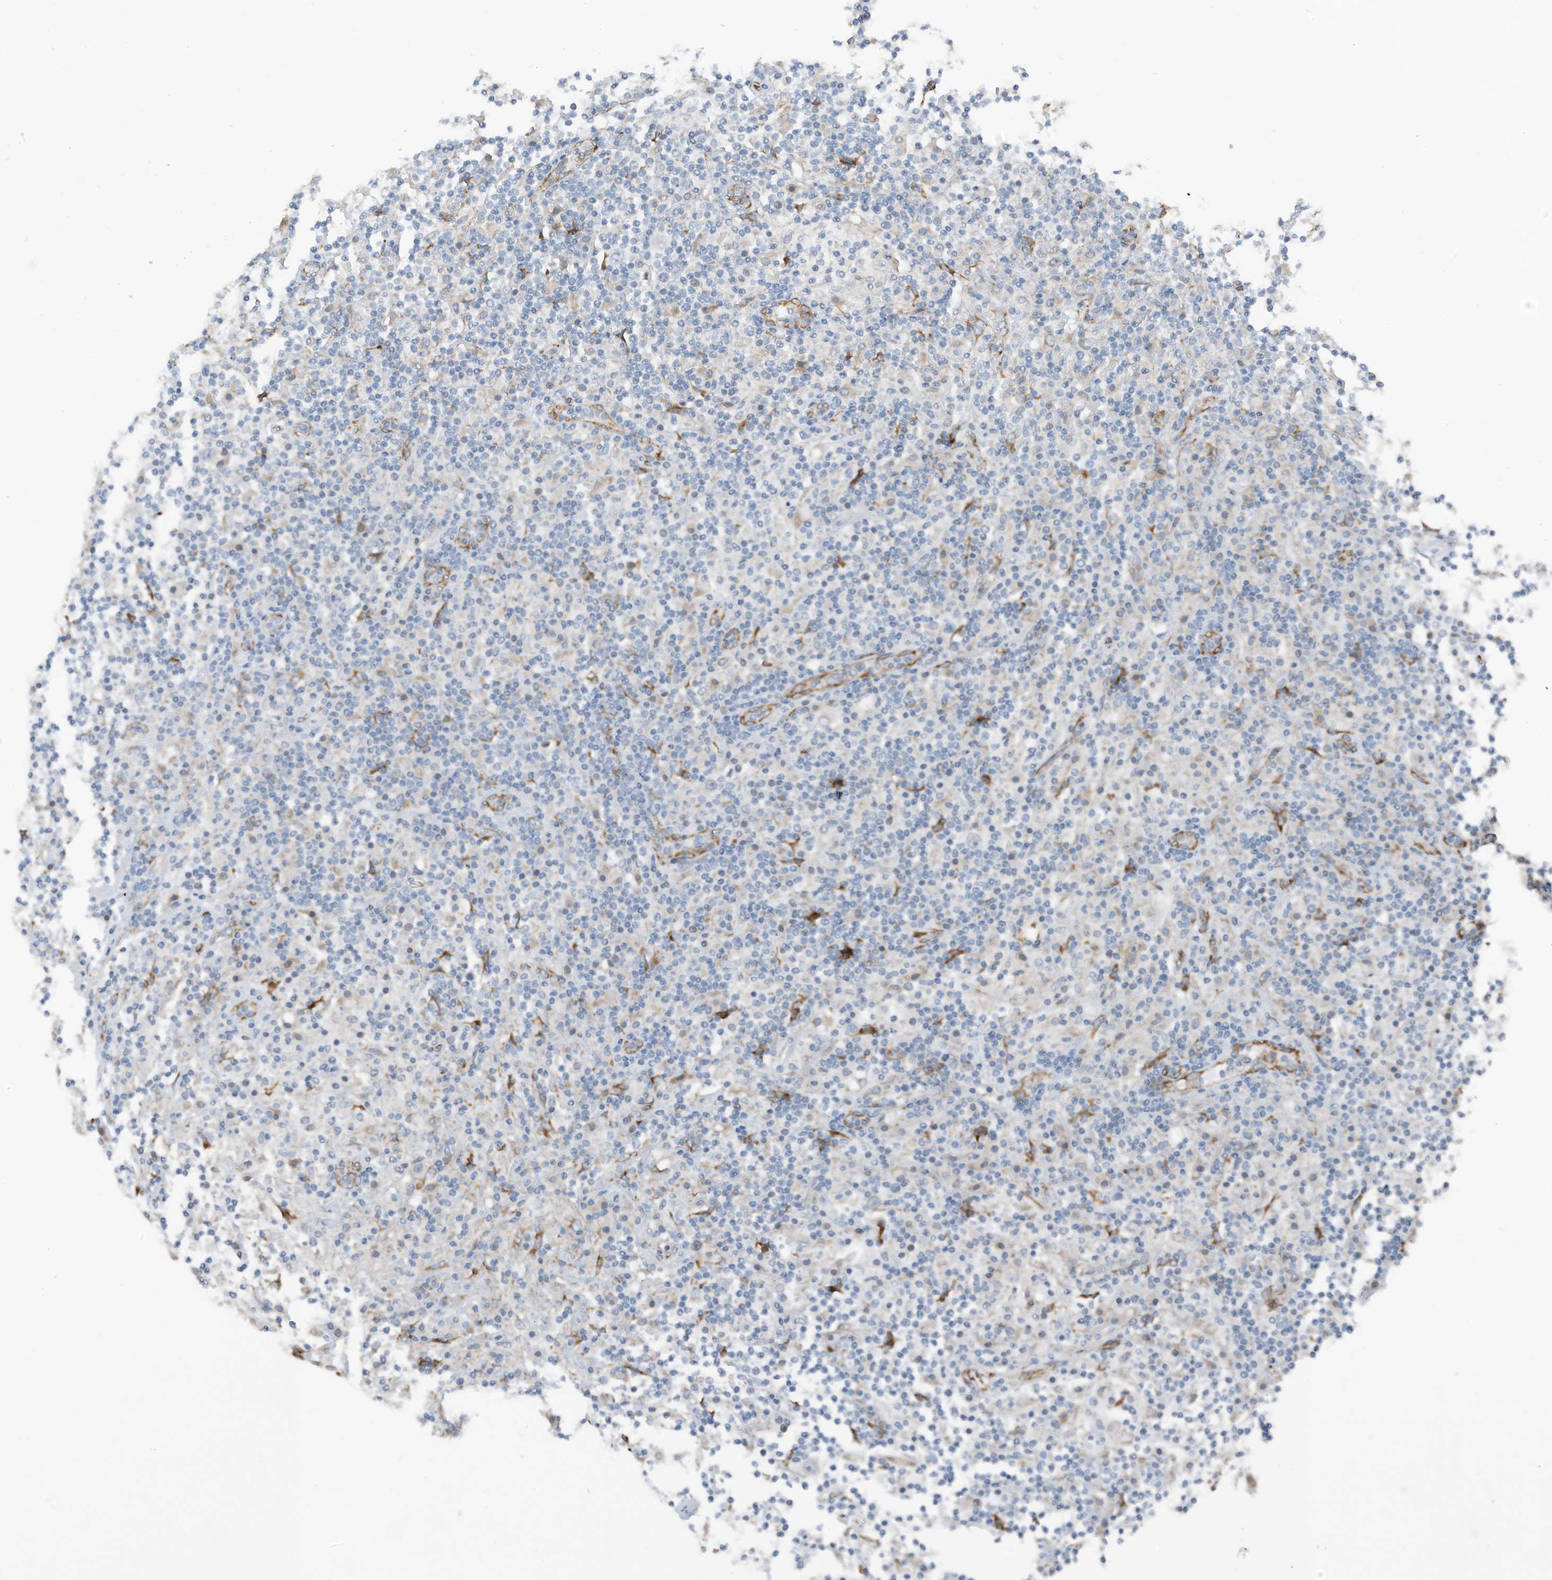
{"staining": {"intensity": "negative", "quantity": "none", "location": "none"}, "tissue": "lymphoma", "cell_type": "Tumor cells", "image_type": "cancer", "snomed": [{"axis": "morphology", "description": "Hodgkin's disease, NOS"}, {"axis": "topography", "description": "Lymph node"}], "caption": "Tumor cells are negative for protein expression in human lymphoma.", "gene": "ARHGEF33", "patient": {"sex": "male", "age": 70}}